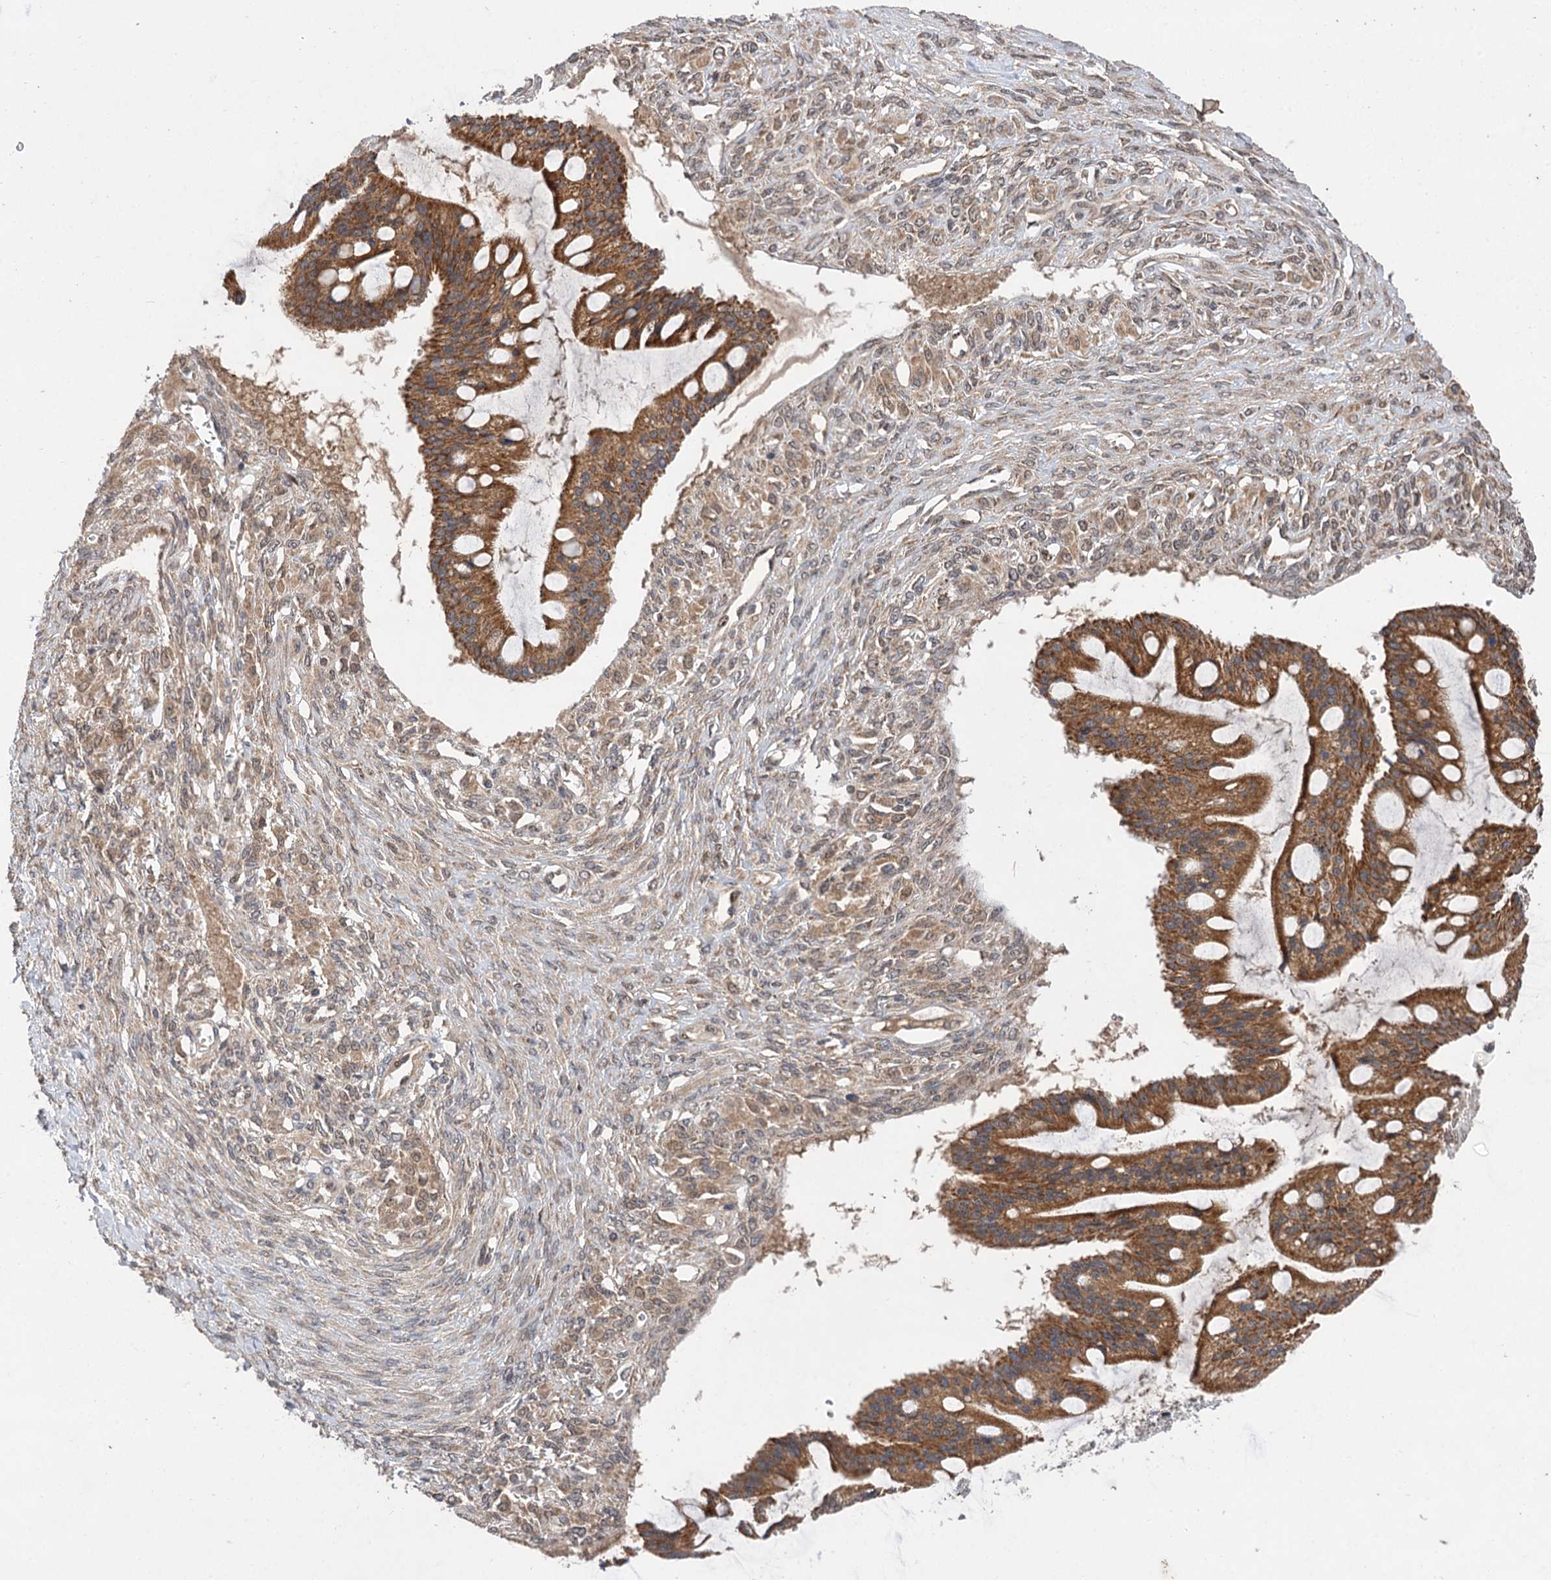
{"staining": {"intensity": "moderate", "quantity": ">75%", "location": "cytoplasmic/membranous"}, "tissue": "ovarian cancer", "cell_type": "Tumor cells", "image_type": "cancer", "snomed": [{"axis": "morphology", "description": "Cystadenocarcinoma, mucinous, NOS"}, {"axis": "topography", "description": "Ovary"}], "caption": "Immunohistochemical staining of mucinous cystadenocarcinoma (ovarian) reveals medium levels of moderate cytoplasmic/membranous expression in about >75% of tumor cells.", "gene": "FBXW8", "patient": {"sex": "female", "age": 73}}